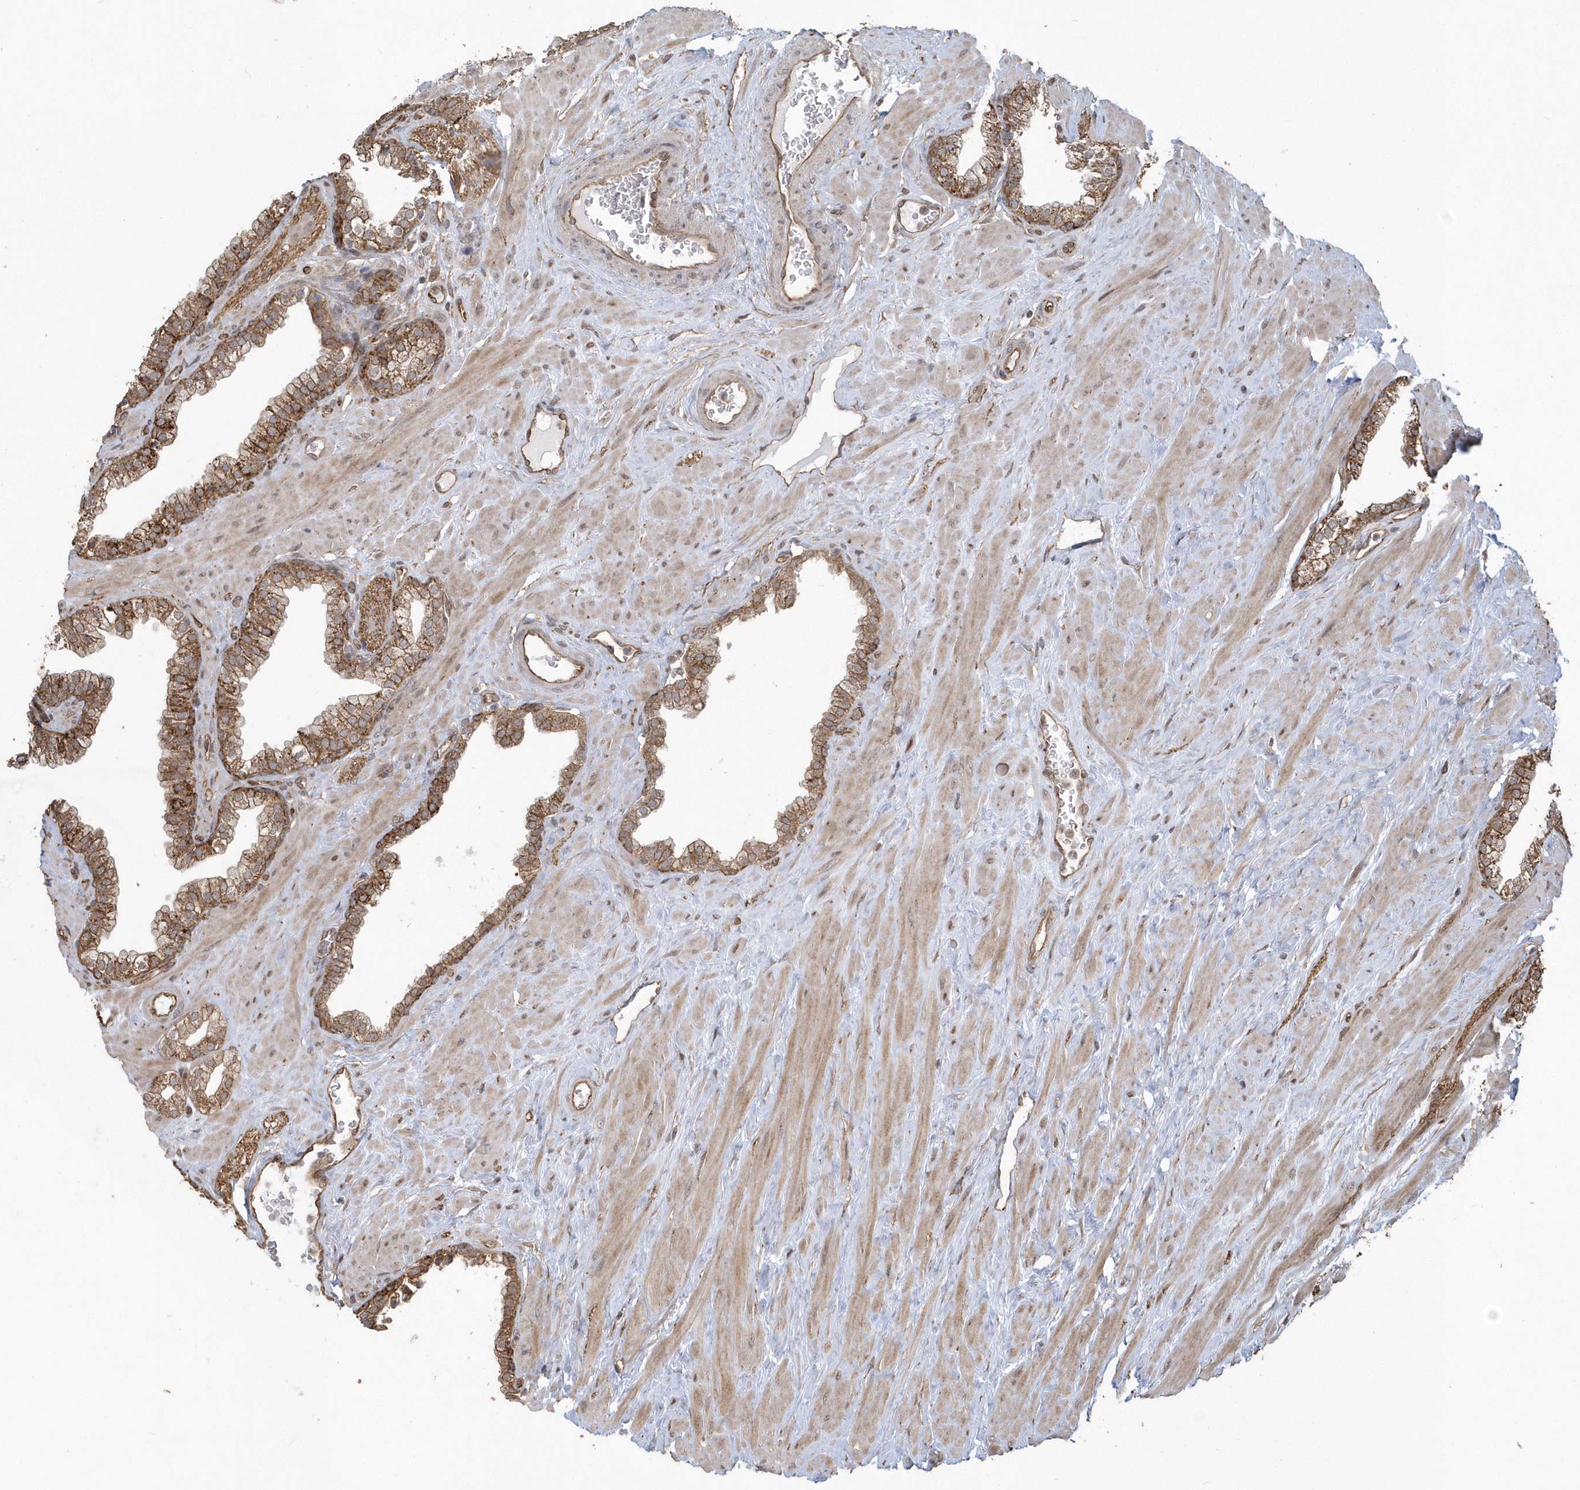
{"staining": {"intensity": "moderate", "quantity": ">75%", "location": "cytoplasmic/membranous"}, "tissue": "prostate", "cell_type": "Glandular cells", "image_type": "normal", "snomed": [{"axis": "morphology", "description": "Normal tissue, NOS"}, {"axis": "morphology", "description": "Urothelial carcinoma, Low grade"}, {"axis": "topography", "description": "Urinary bladder"}, {"axis": "topography", "description": "Prostate"}], "caption": "Brown immunohistochemical staining in unremarkable prostate reveals moderate cytoplasmic/membranous staining in about >75% of glandular cells.", "gene": "HERPUD1", "patient": {"sex": "male", "age": 60}}